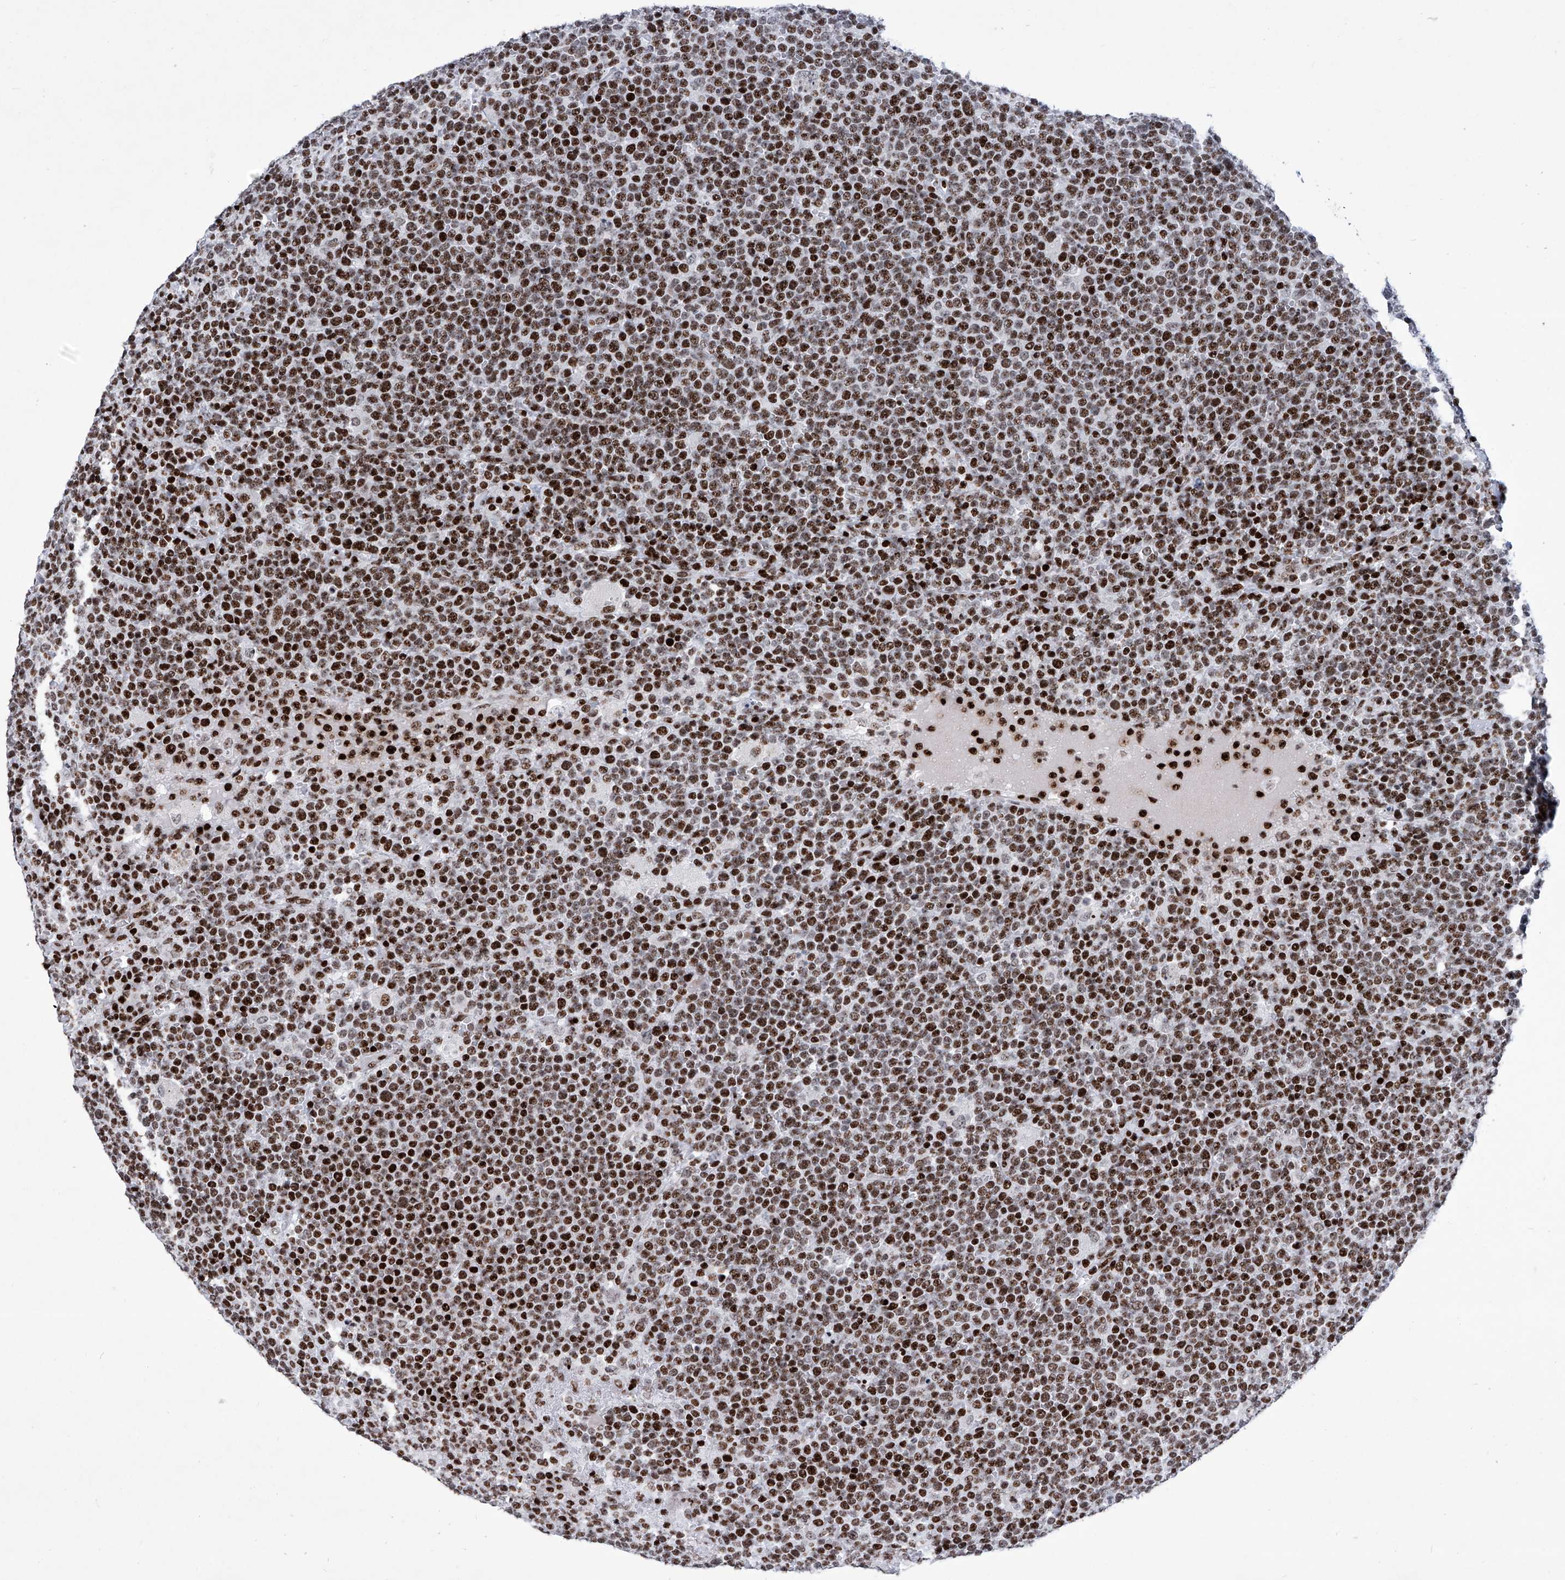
{"staining": {"intensity": "moderate", "quantity": ">75%", "location": "nuclear"}, "tissue": "lymphoma", "cell_type": "Tumor cells", "image_type": "cancer", "snomed": [{"axis": "morphology", "description": "Malignant lymphoma, non-Hodgkin's type, High grade"}, {"axis": "topography", "description": "Lymph node"}], "caption": "Immunohistochemistry (IHC) staining of lymphoma, which reveals medium levels of moderate nuclear staining in approximately >75% of tumor cells indicating moderate nuclear protein staining. The staining was performed using DAB (brown) for protein detection and nuclei were counterstained in hematoxylin (blue).", "gene": "HEY2", "patient": {"sex": "male", "age": 61}}